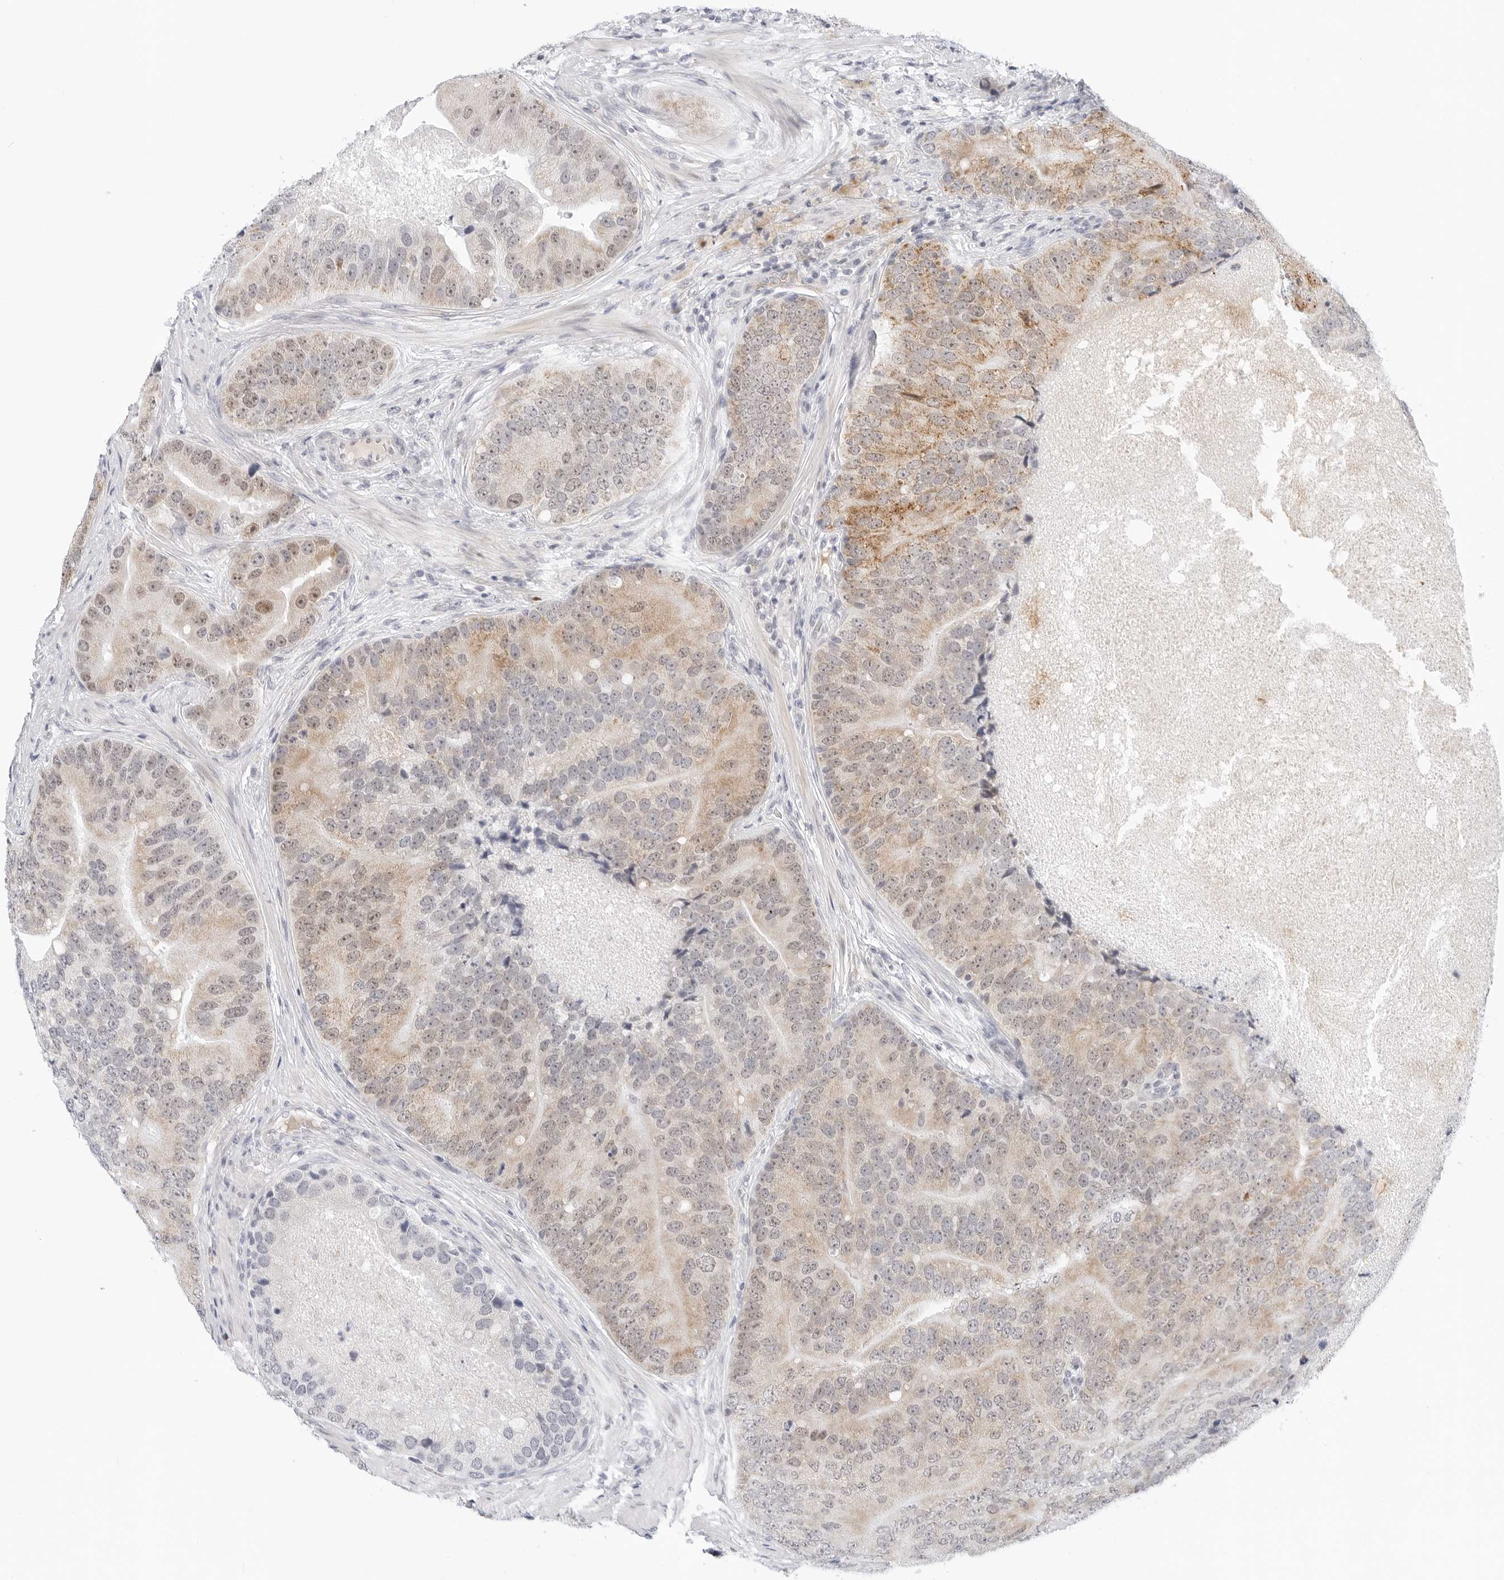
{"staining": {"intensity": "moderate", "quantity": "<25%", "location": "cytoplasmic/membranous"}, "tissue": "prostate cancer", "cell_type": "Tumor cells", "image_type": "cancer", "snomed": [{"axis": "morphology", "description": "Adenocarcinoma, High grade"}, {"axis": "topography", "description": "Prostate"}], "caption": "Prostate adenocarcinoma (high-grade) stained for a protein demonstrates moderate cytoplasmic/membranous positivity in tumor cells.", "gene": "TSEN2", "patient": {"sex": "male", "age": 70}}